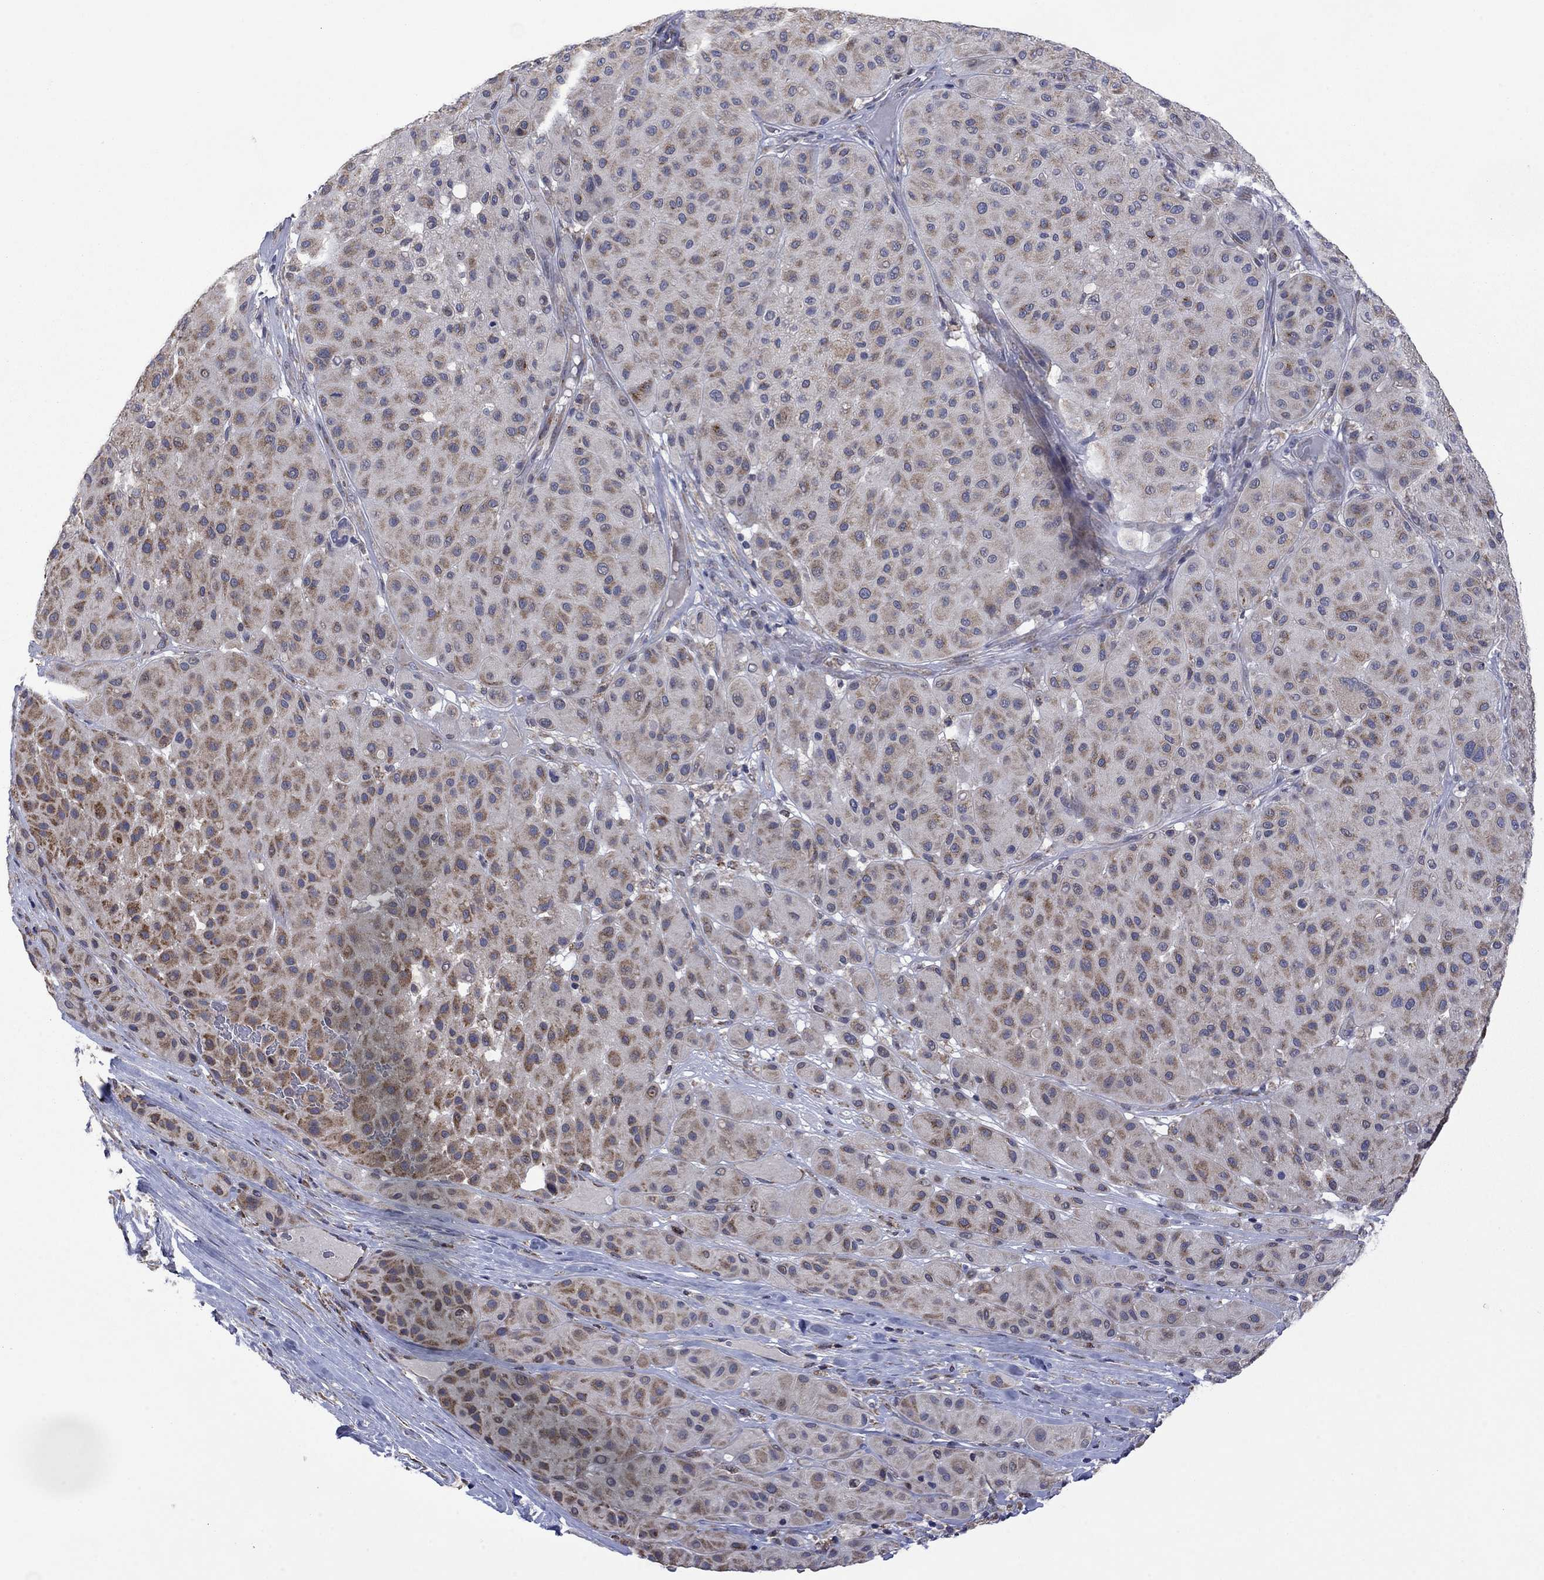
{"staining": {"intensity": "moderate", "quantity": ">75%", "location": "cytoplasmic/membranous"}, "tissue": "melanoma", "cell_type": "Tumor cells", "image_type": "cancer", "snomed": [{"axis": "morphology", "description": "Malignant melanoma, Metastatic site"}, {"axis": "topography", "description": "Smooth muscle"}], "caption": "An image showing moderate cytoplasmic/membranous positivity in about >75% of tumor cells in malignant melanoma (metastatic site), as visualized by brown immunohistochemical staining.", "gene": "FURIN", "patient": {"sex": "male", "age": 41}}